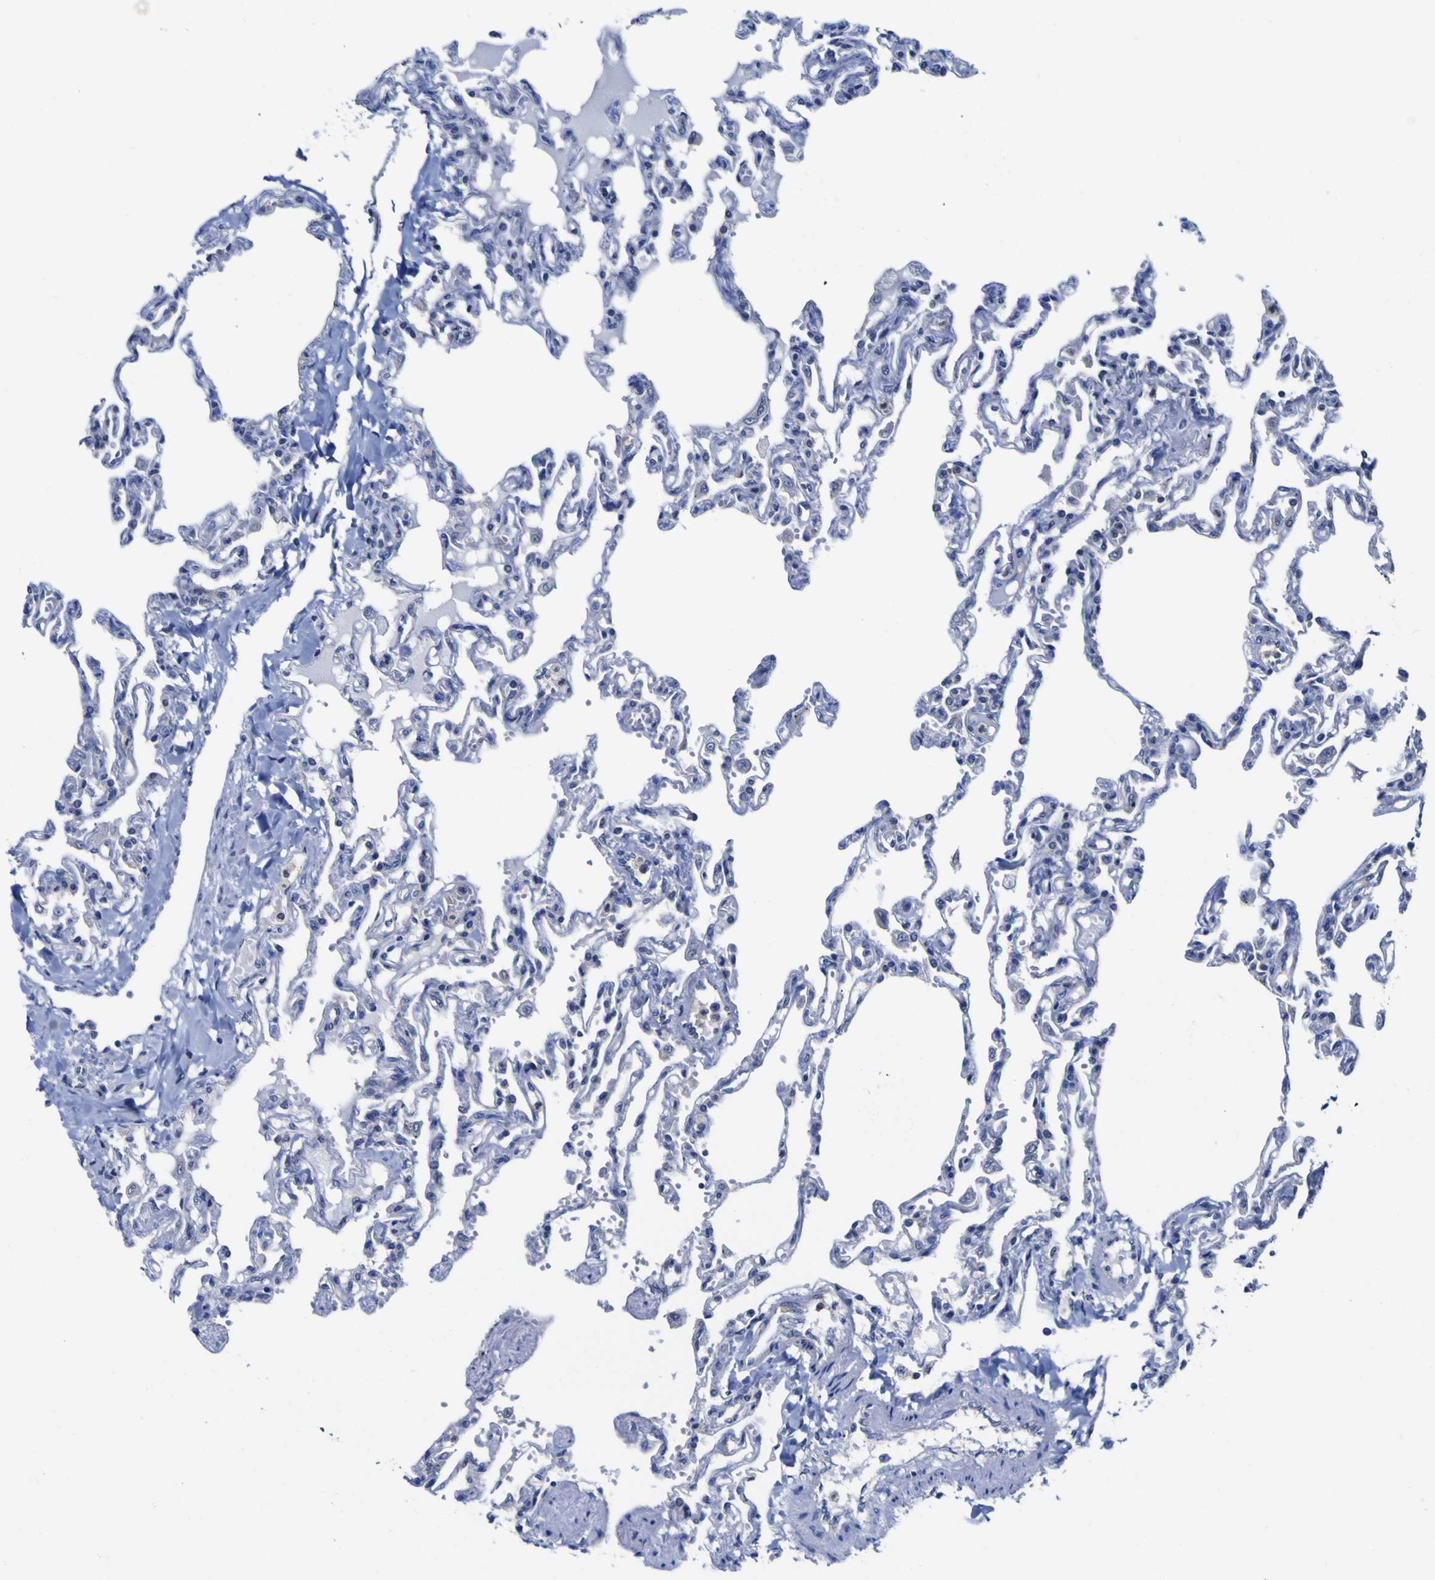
{"staining": {"intensity": "weak", "quantity": "<25%", "location": "cytoplasmic/membranous"}, "tissue": "lung", "cell_type": "Alveolar cells", "image_type": "normal", "snomed": [{"axis": "morphology", "description": "Normal tissue, NOS"}, {"axis": "topography", "description": "Lung"}], "caption": "High magnification brightfield microscopy of benign lung stained with DAB (3,3'-diaminobenzidine) (brown) and counterstained with hematoxylin (blue): alveolar cells show no significant expression. The staining is performed using DAB (3,3'-diaminobenzidine) brown chromogen with nuclei counter-stained in using hematoxylin.", "gene": "CASP6", "patient": {"sex": "male", "age": 21}}